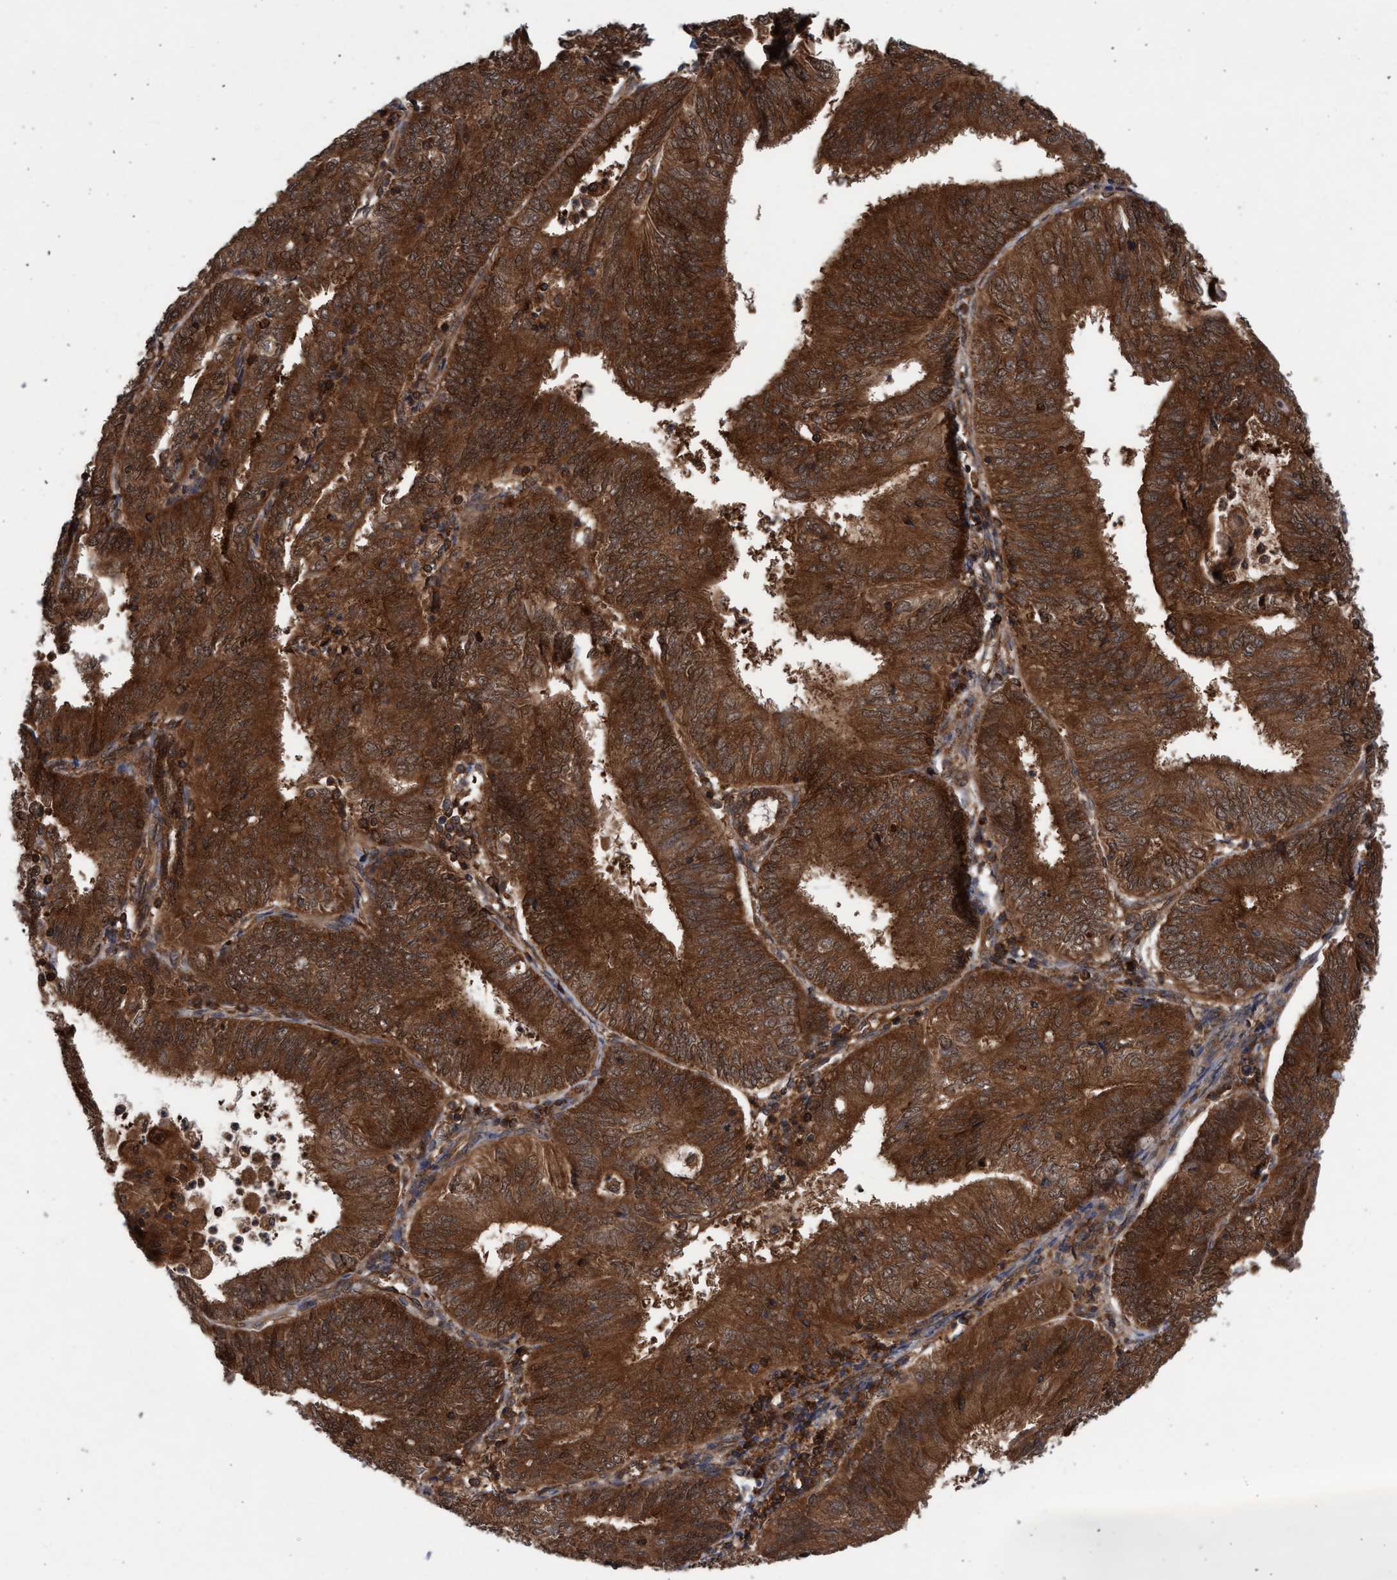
{"staining": {"intensity": "strong", "quantity": ">75%", "location": "cytoplasmic/membranous"}, "tissue": "endometrial cancer", "cell_type": "Tumor cells", "image_type": "cancer", "snomed": [{"axis": "morphology", "description": "Adenocarcinoma, NOS"}, {"axis": "topography", "description": "Endometrium"}], "caption": "Tumor cells display high levels of strong cytoplasmic/membranous staining in approximately >75% of cells in human endometrial cancer (adenocarcinoma).", "gene": "GLOD4", "patient": {"sex": "female", "age": 58}}